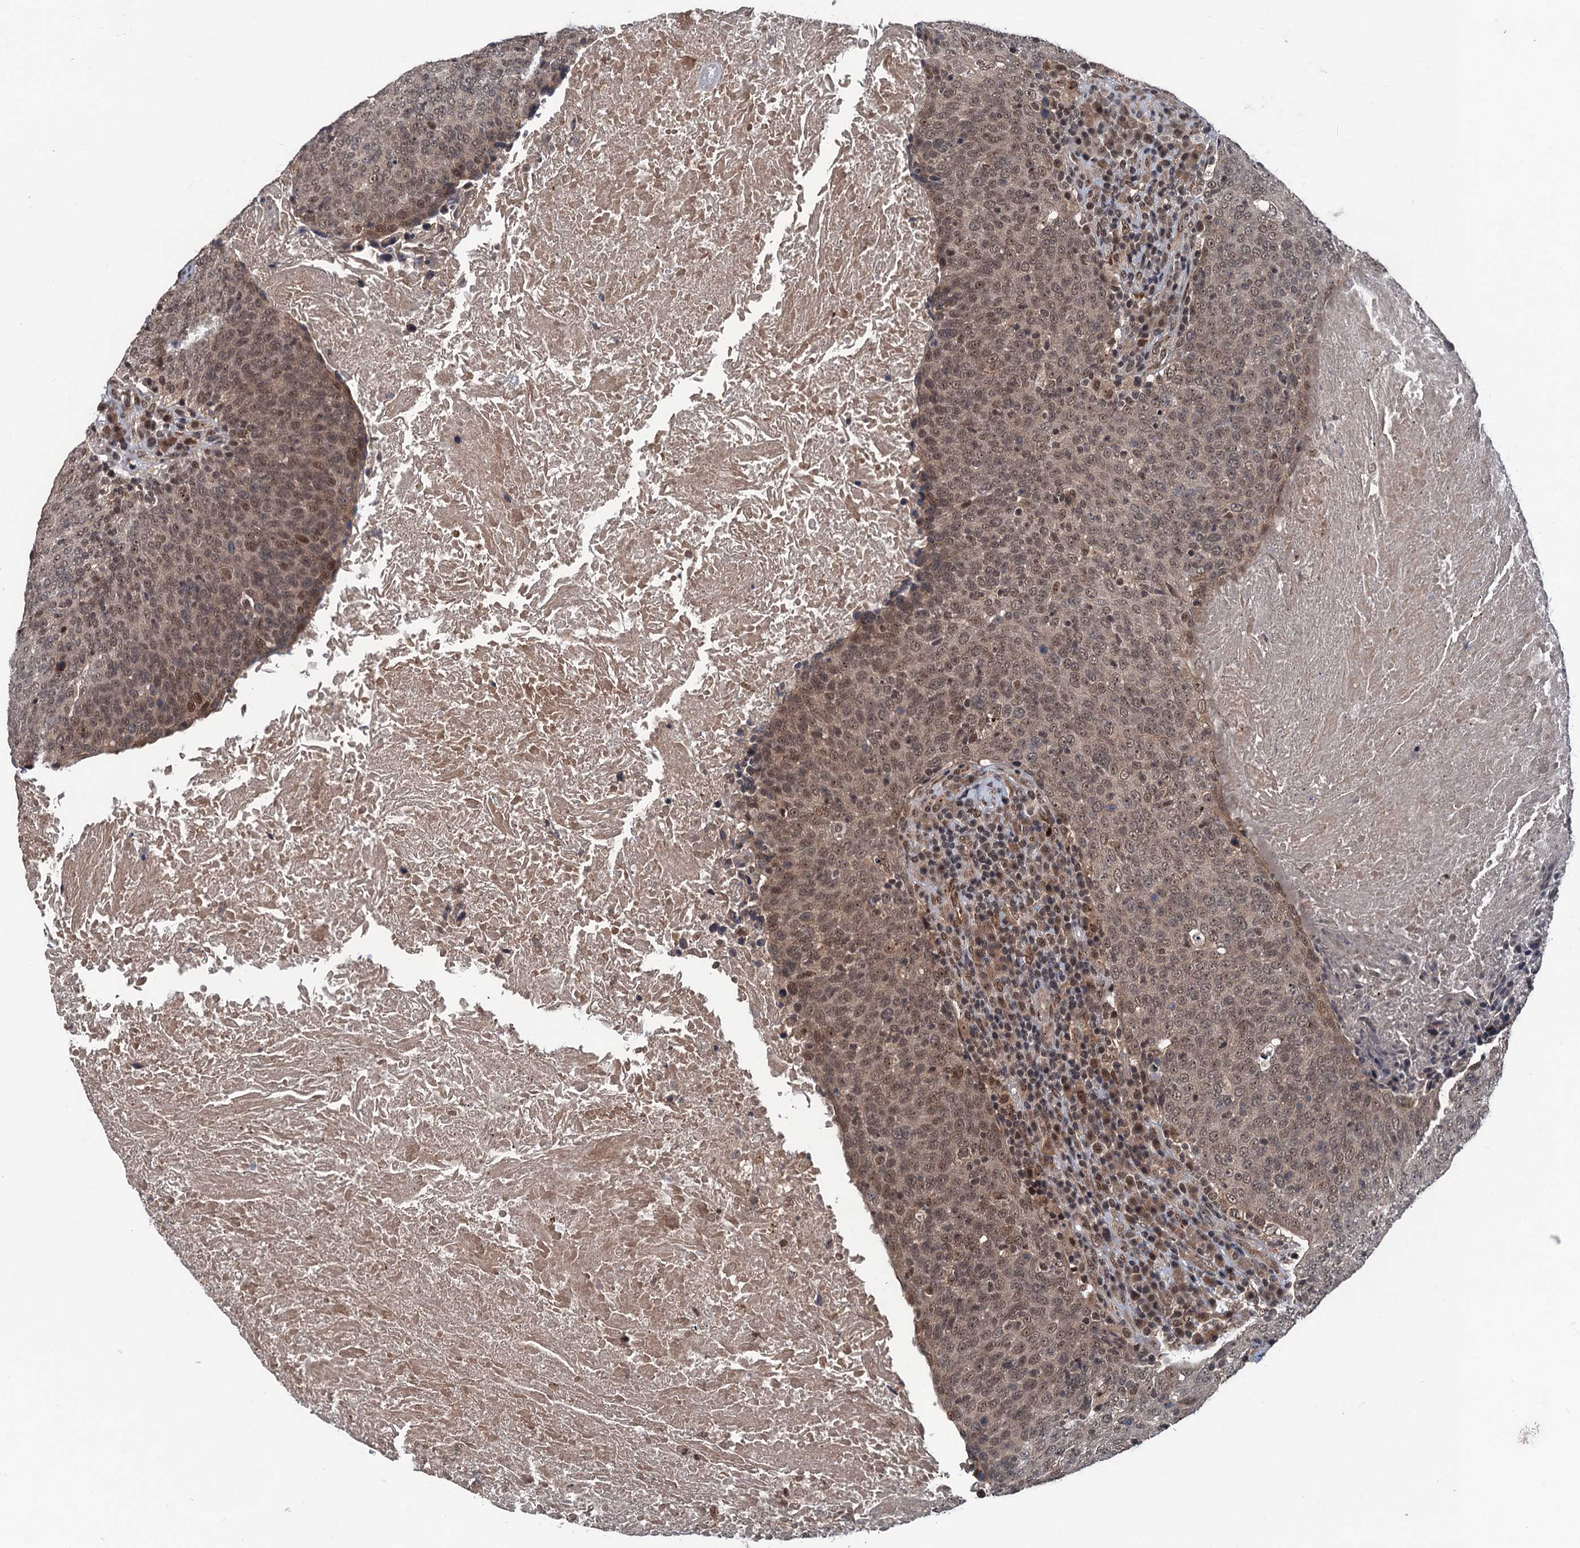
{"staining": {"intensity": "moderate", "quantity": ">75%", "location": "cytoplasmic/membranous,nuclear"}, "tissue": "head and neck cancer", "cell_type": "Tumor cells", "image_type": "cancer", "snomed": [{"axis": "morphology", "description": "Squamous cell carcinoma, NOS"}, {"axis": "morphology", "description": "Squamous cell carcinoma, metastatic, NOS"}, {"axis": "topography", "description": "Lymph node"}, {"axis": "topography", "description": "Head-Neck"}], "caption": "Immunohistochemistry micrograph of neoplastic tissue: head and neck squamous cell carcinoma stained using IHC reveals medium levels of moderate protein expression localized specifically in the cytoplasmic/membranous and nuclear of tumor cells, appearing as a cytoplasmic/membranous and nuclear brown color.", "gene": "RASSF4", "patient": {"sex": "male", "age": 62}}